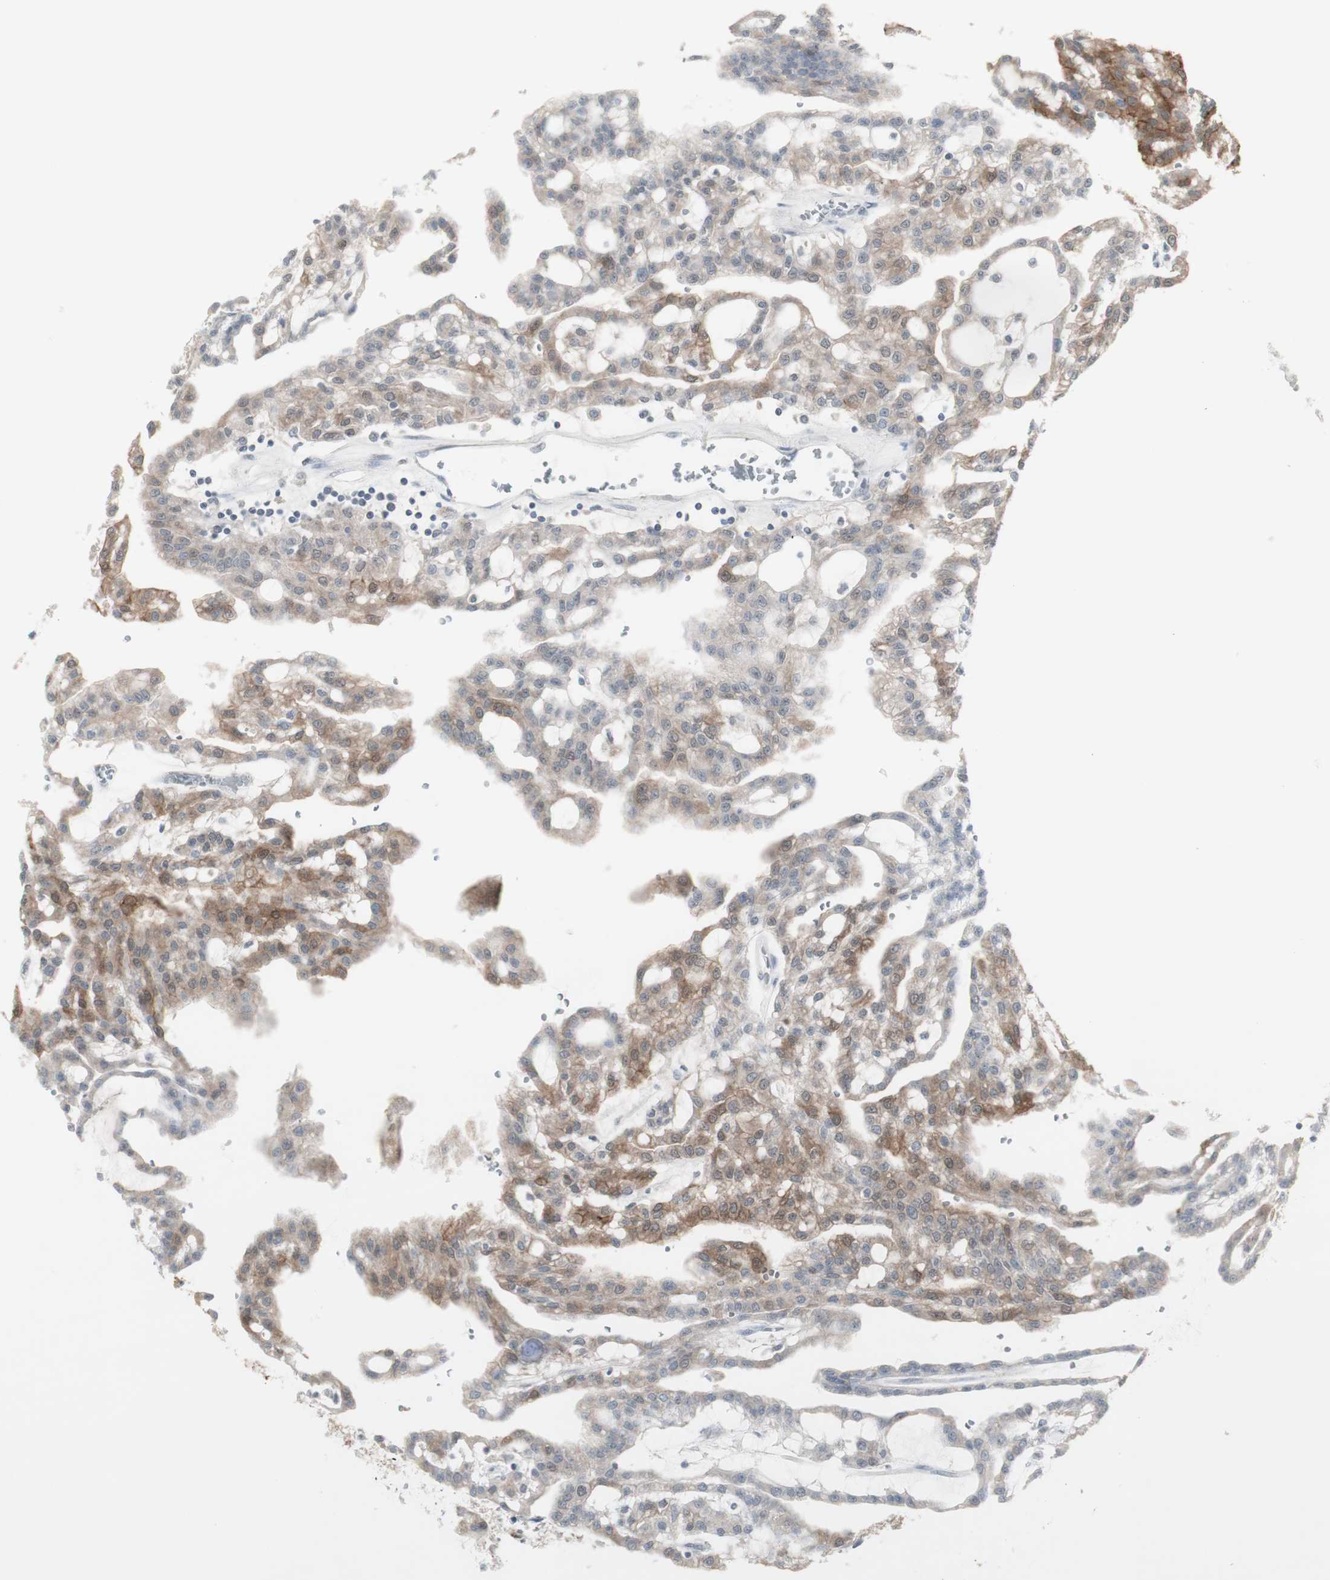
{"staining": {"intensity": "moderate", "quantity": "25%-75%", "location": "cytoplasmic/membranous"}, "tissue": "renal cancer", "cell_type": "Tumor cells", "image_type": "cancer", "snomed": [{"axis": "morphology", "description": "Adenocarcinoma, NOS"}, {"axis": "topography", "description": "Kidney"}], "caption": "IHC of human renal cancer demonstrates medium levels of moderate cytoplasmic/membranous staining in about 25%-75% of tumor cells. Immunohistochemistry stains the protein in brown and the nuclei are stained blue.", "gene": "C1orf116", "patient": {"sex": "male", "age": 63}}